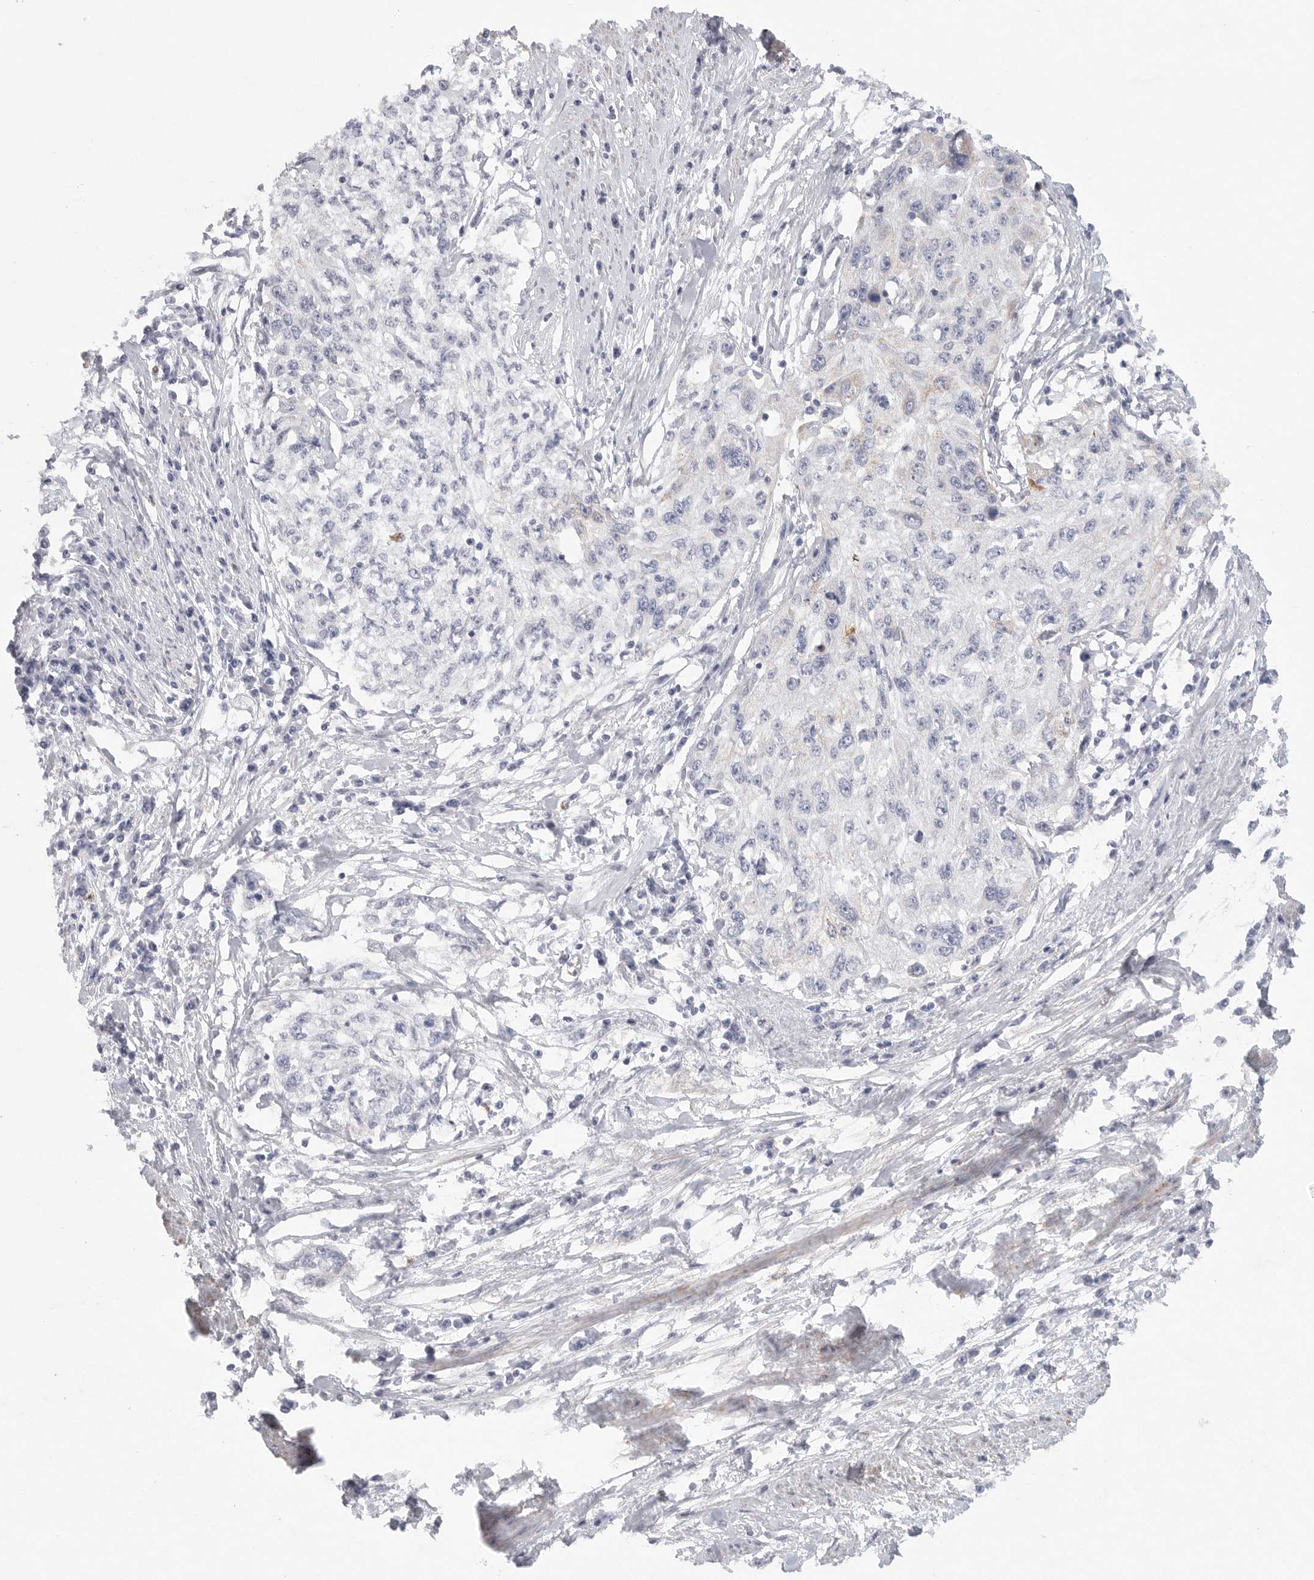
{"staining": {"intensity": "negative", "quantity": "none", "location": "none"}, "tissue": "cervical cancer", "cell_type": "Tumor cells", "image_type": "cancer", "snomed": [{"axis": "morphology", "description": "Squamous cell carcinoma, NOS"}, {"axis": "topography", "description": "Cervix"}], "caption": "A micrograph of human cervical cancer is negative for staining in tumor cells. (Stains: DAB (3,3'-diaminobenzidine) IHC with hematoxylin counter stain, Microscopy: brightfield microscopy at high magnification).", "gene": "ELP3", "patient": {"sex": "female", "age": 57}}